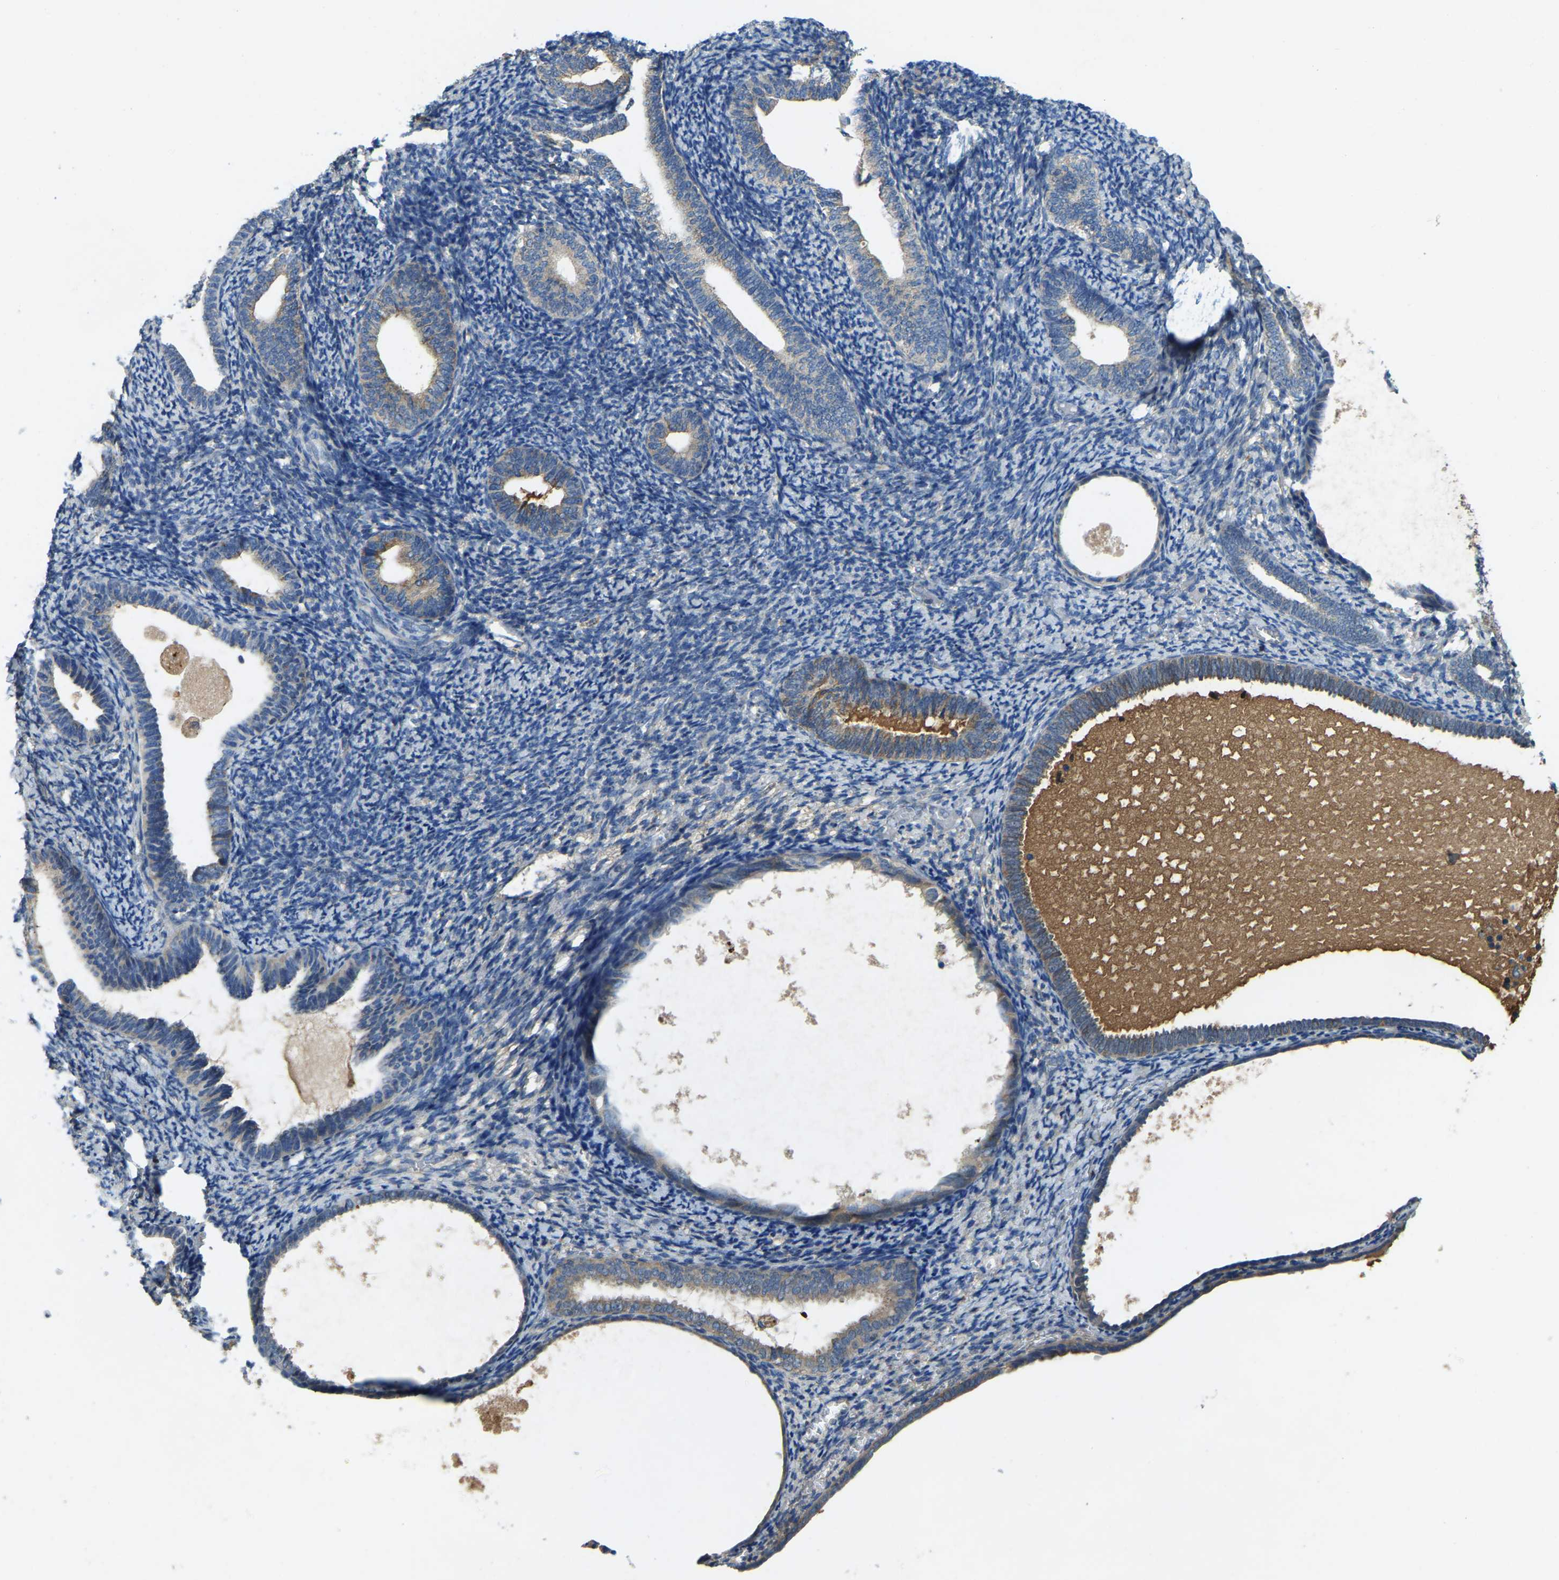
{"staining": {"intensity": "weak", "quantity": "<25%", "location": "cytoplasmic/membranous"}, "tissue": "endometrium", "cell_type": "Cells in endometrial stroma", "image_type": "normal", "snomed": [{"axis": "morphology", "description": "Normal tissue, NOS"}, {"axis": "topography", "description": "Endometrium"}], "caption": "IHC of normal human endometrium demonstrates no positivity in cells in endometrial stroma. (DAB (3,3'-diaminobenzidine) immunohistochemistry (IHC), high magnification).", "gene": "ATP8B1", "patient": {"sex": "female", "age": 66}}